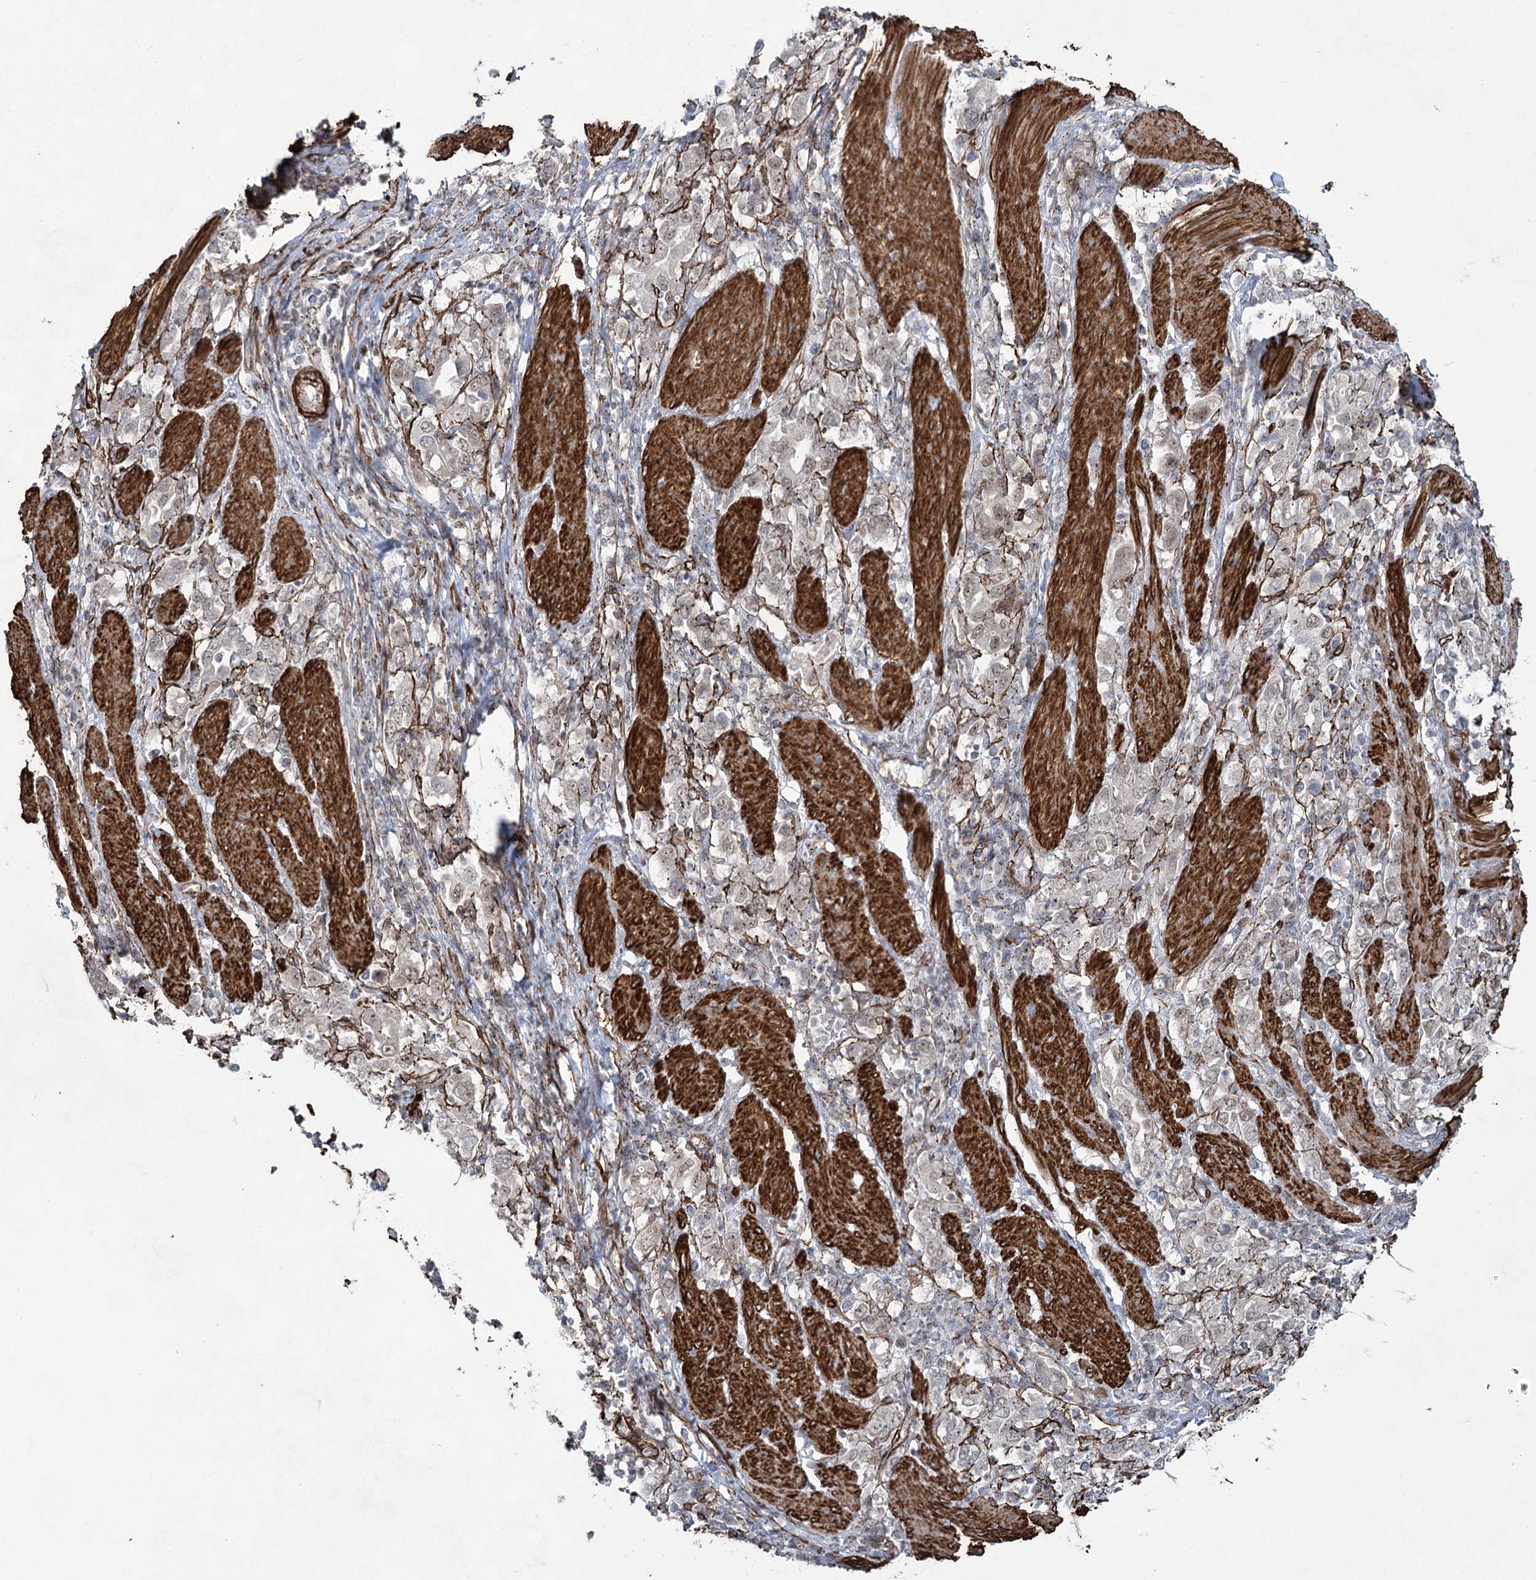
{"staining": {"intensity": "negative", "quantity": "none", "location": "none"}, "tissue": "stomach cancer", "cell_type": "Tumor cells", "image_type": "cancer", "snomed": [{"axis": "morphology", "description": "Adenocarcinoma, NOS"}, {"axis": "topography", "description": "Stomach, upper"}], "caption": "Tumor cells are negative for protein expression in human stomach cancer. (Immunohistochemistry, brightfield microscopy, high magnification).", "gene": "CWF19L1", "patient": {"sex": "male", "age": 62}}